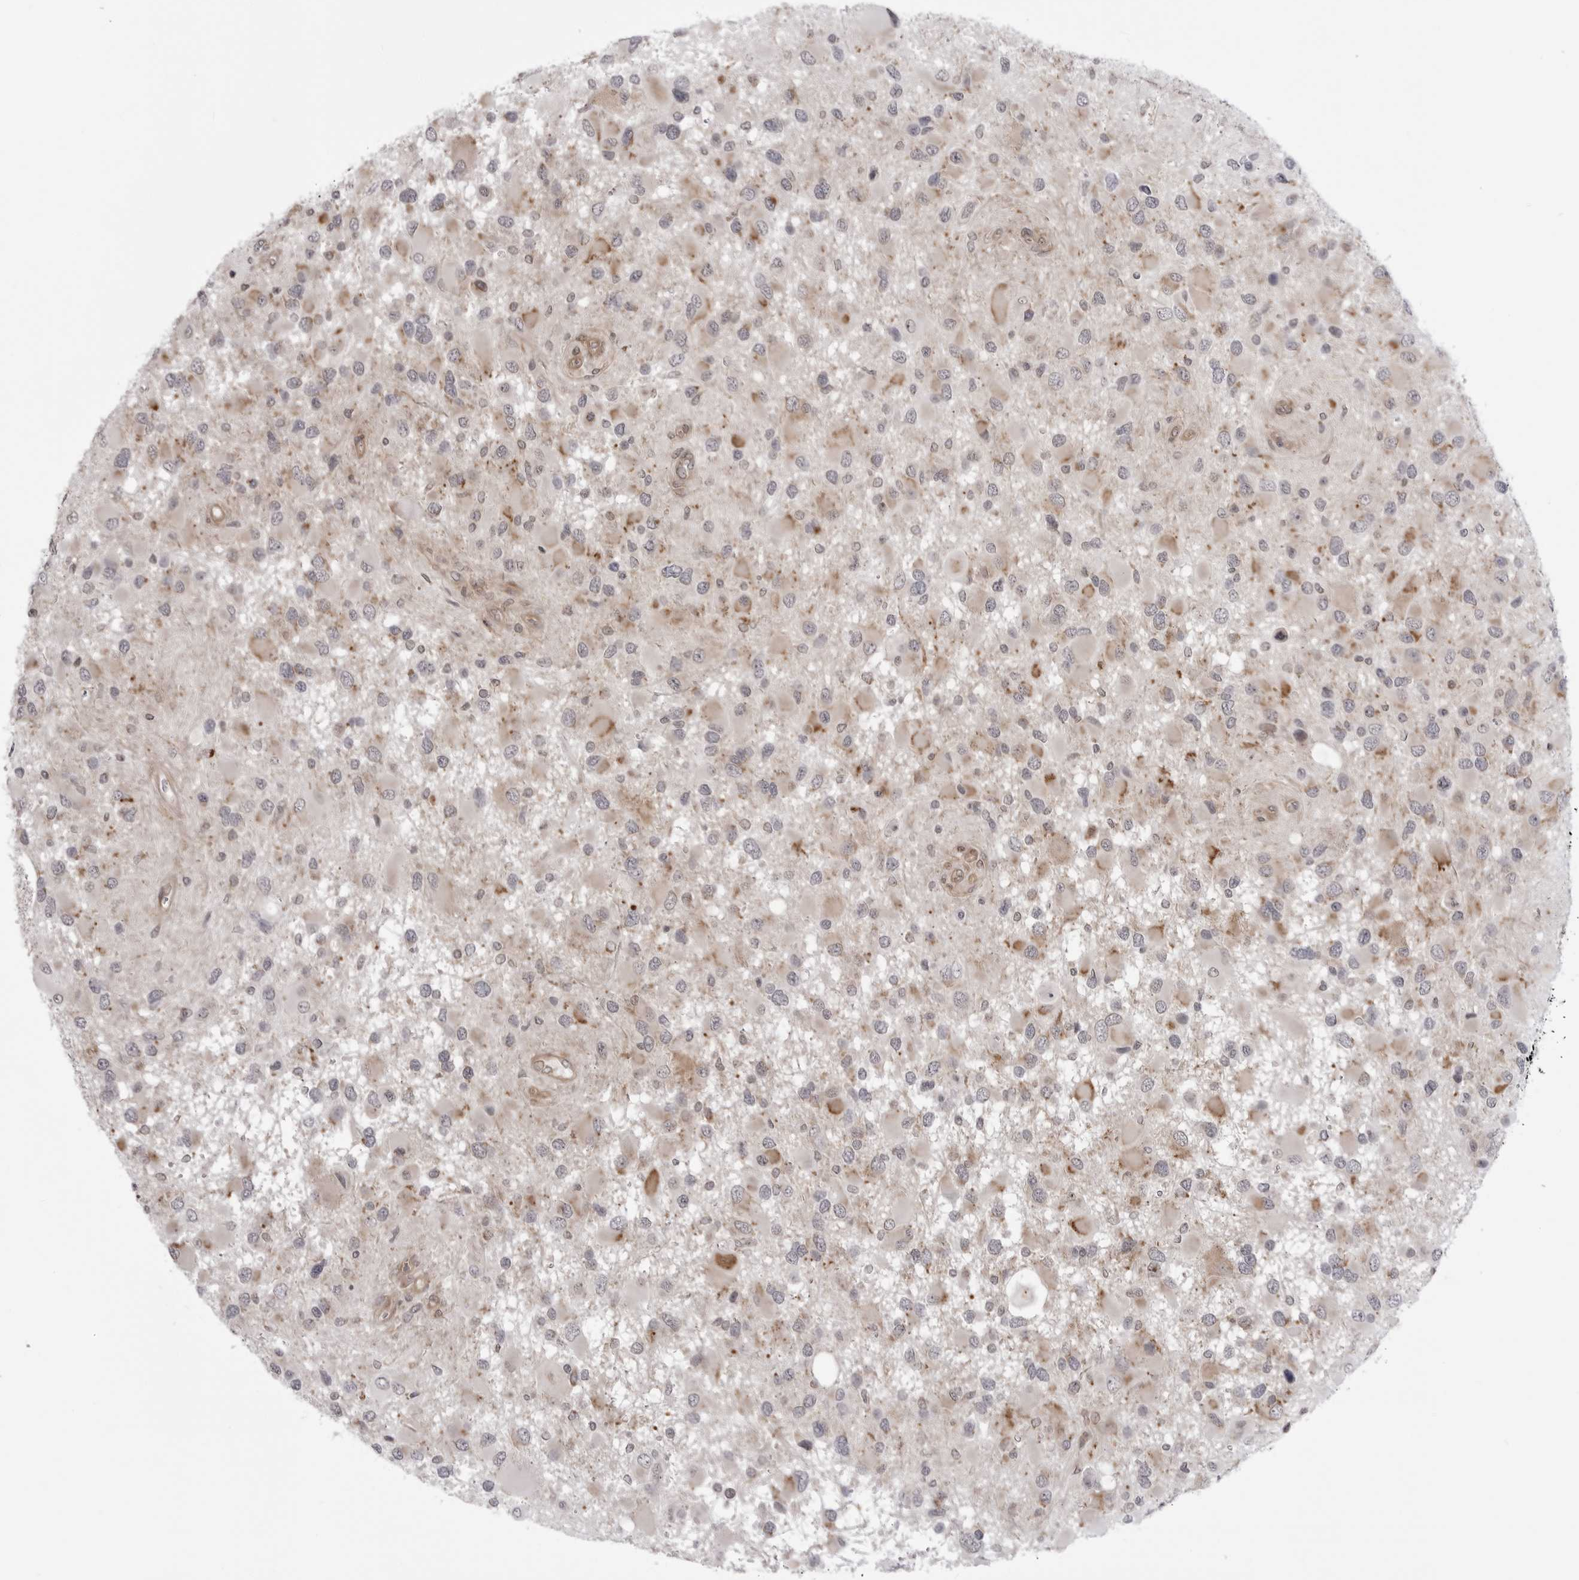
{"staining": {"intensity": "weak", "quantity": "<25%", "location": "cytoplasmic/membranous"}, "tissue": "glioma", "cell_type": "Tumor cells", "image_type": "cancer", "snomed": [{"axis": "morphology", "description": "Glioma, malignant, High grade"}, {"axis": "topography", "description": "Brain"}], "caption": "DAB (3,3'-diaminobenzidine) immunohistochemical staining of glioma reveals no significant expression in tumor cells.", "gene": "CCDC18", "patient": {"sex": "male", "age": 53}}